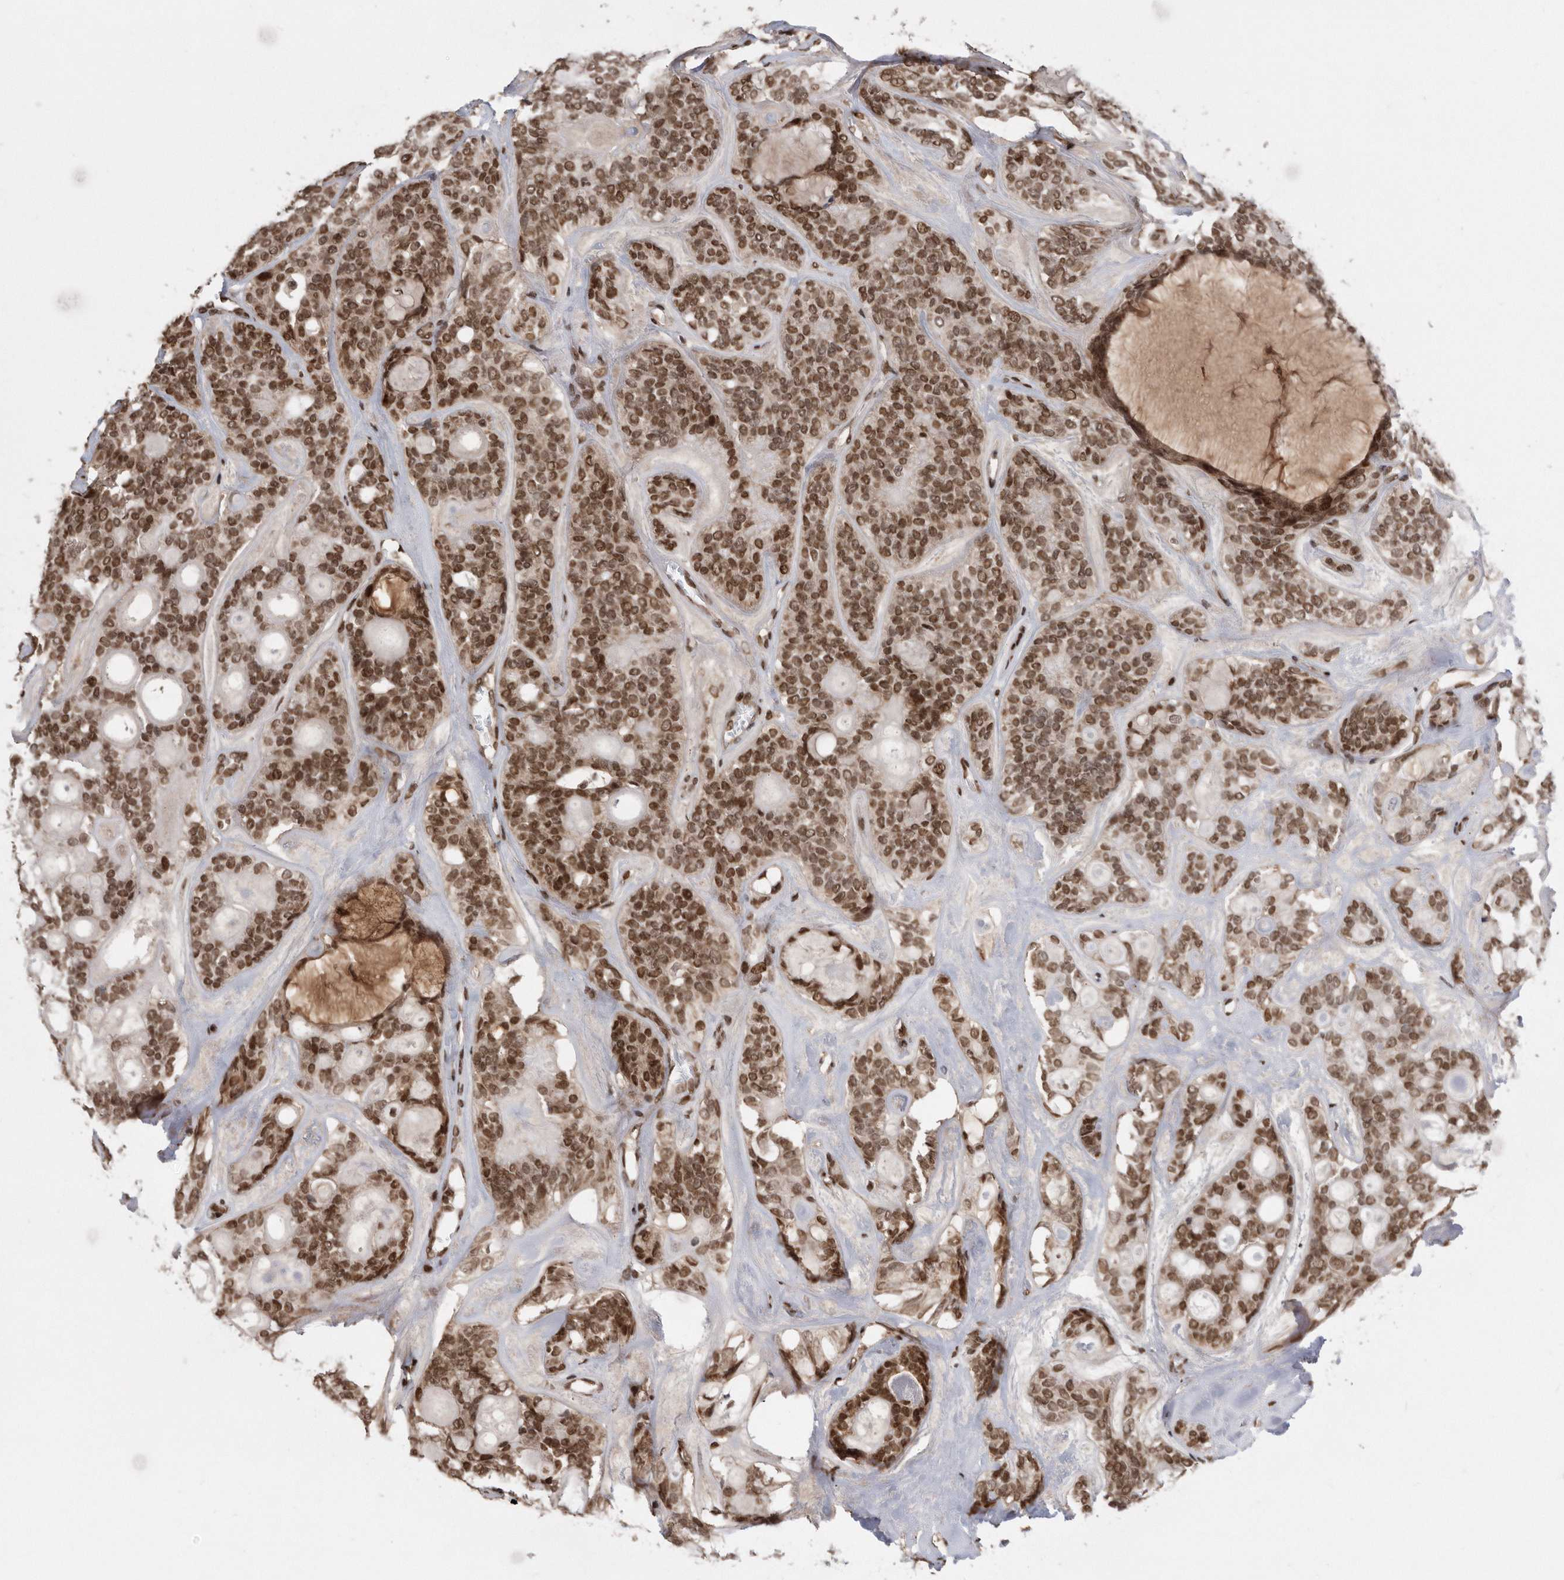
{"staining": {"intensity": "moderate", "quantity": ">75%", "location": "nuclear"}, "tissue": "head and neck cancer", "cell_type": "Tumor cells", "image_type": "cancer", "snomed": [{"axis": "morphology", "description": "Adenocarcinoma, NOS"}, {"axis": "topography", "description": "Head-Neck"}], "caption": "The histopathology image reveals staining of head and neck cancer, revealing moderate nuclear protein positivity (brown color) within tumor cells.", "gene": "TDRD3", "patient": {"sex": "male", "age": 66}}